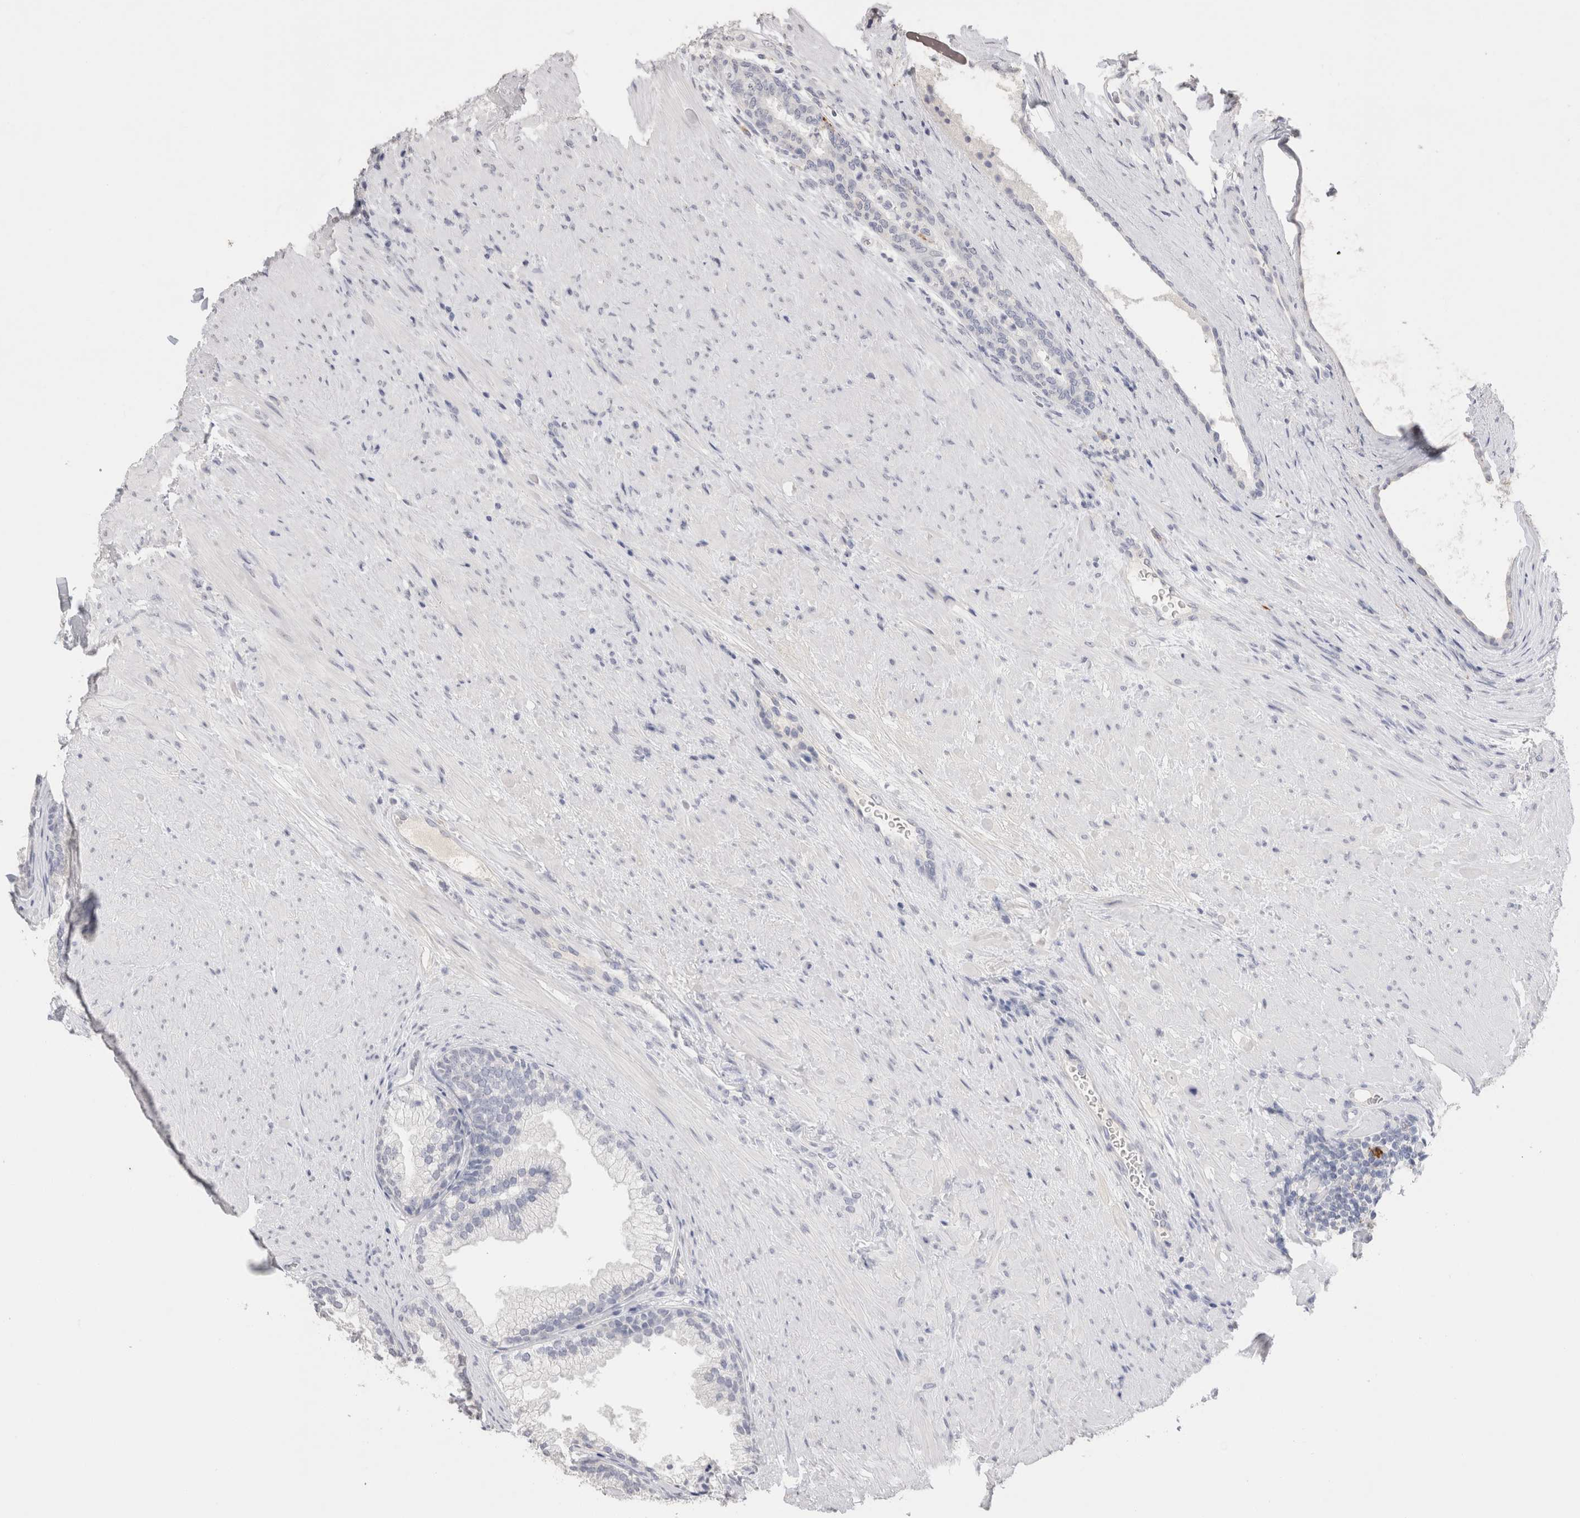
{"staining": {"intensity": "negative", "quantity": "none", "location": "none"}, "tissue": "prostate", "cell_type": "Glandular cells", "image_type": "normal", "snomed": [{"axis": "morphology", "description": "Normal tissue, NOS"}, {"axis": "topography", "description": "Prostate"}], "caption": "IHC photomicrograph of normal prostate: human prostate stained with DAB (3,3'-diaminobenzidine) demonstrates no significant protein positivity in glandular cells. The staining was performed using DAB (3,3'-diaminobenzidine) to visualize the protein expression in brown, while the nuclei were stained in blue with hematoxylin (Magnification: 20x).", "gene": "LAMP3", "patient": {"sex": "male", "age": 76}}